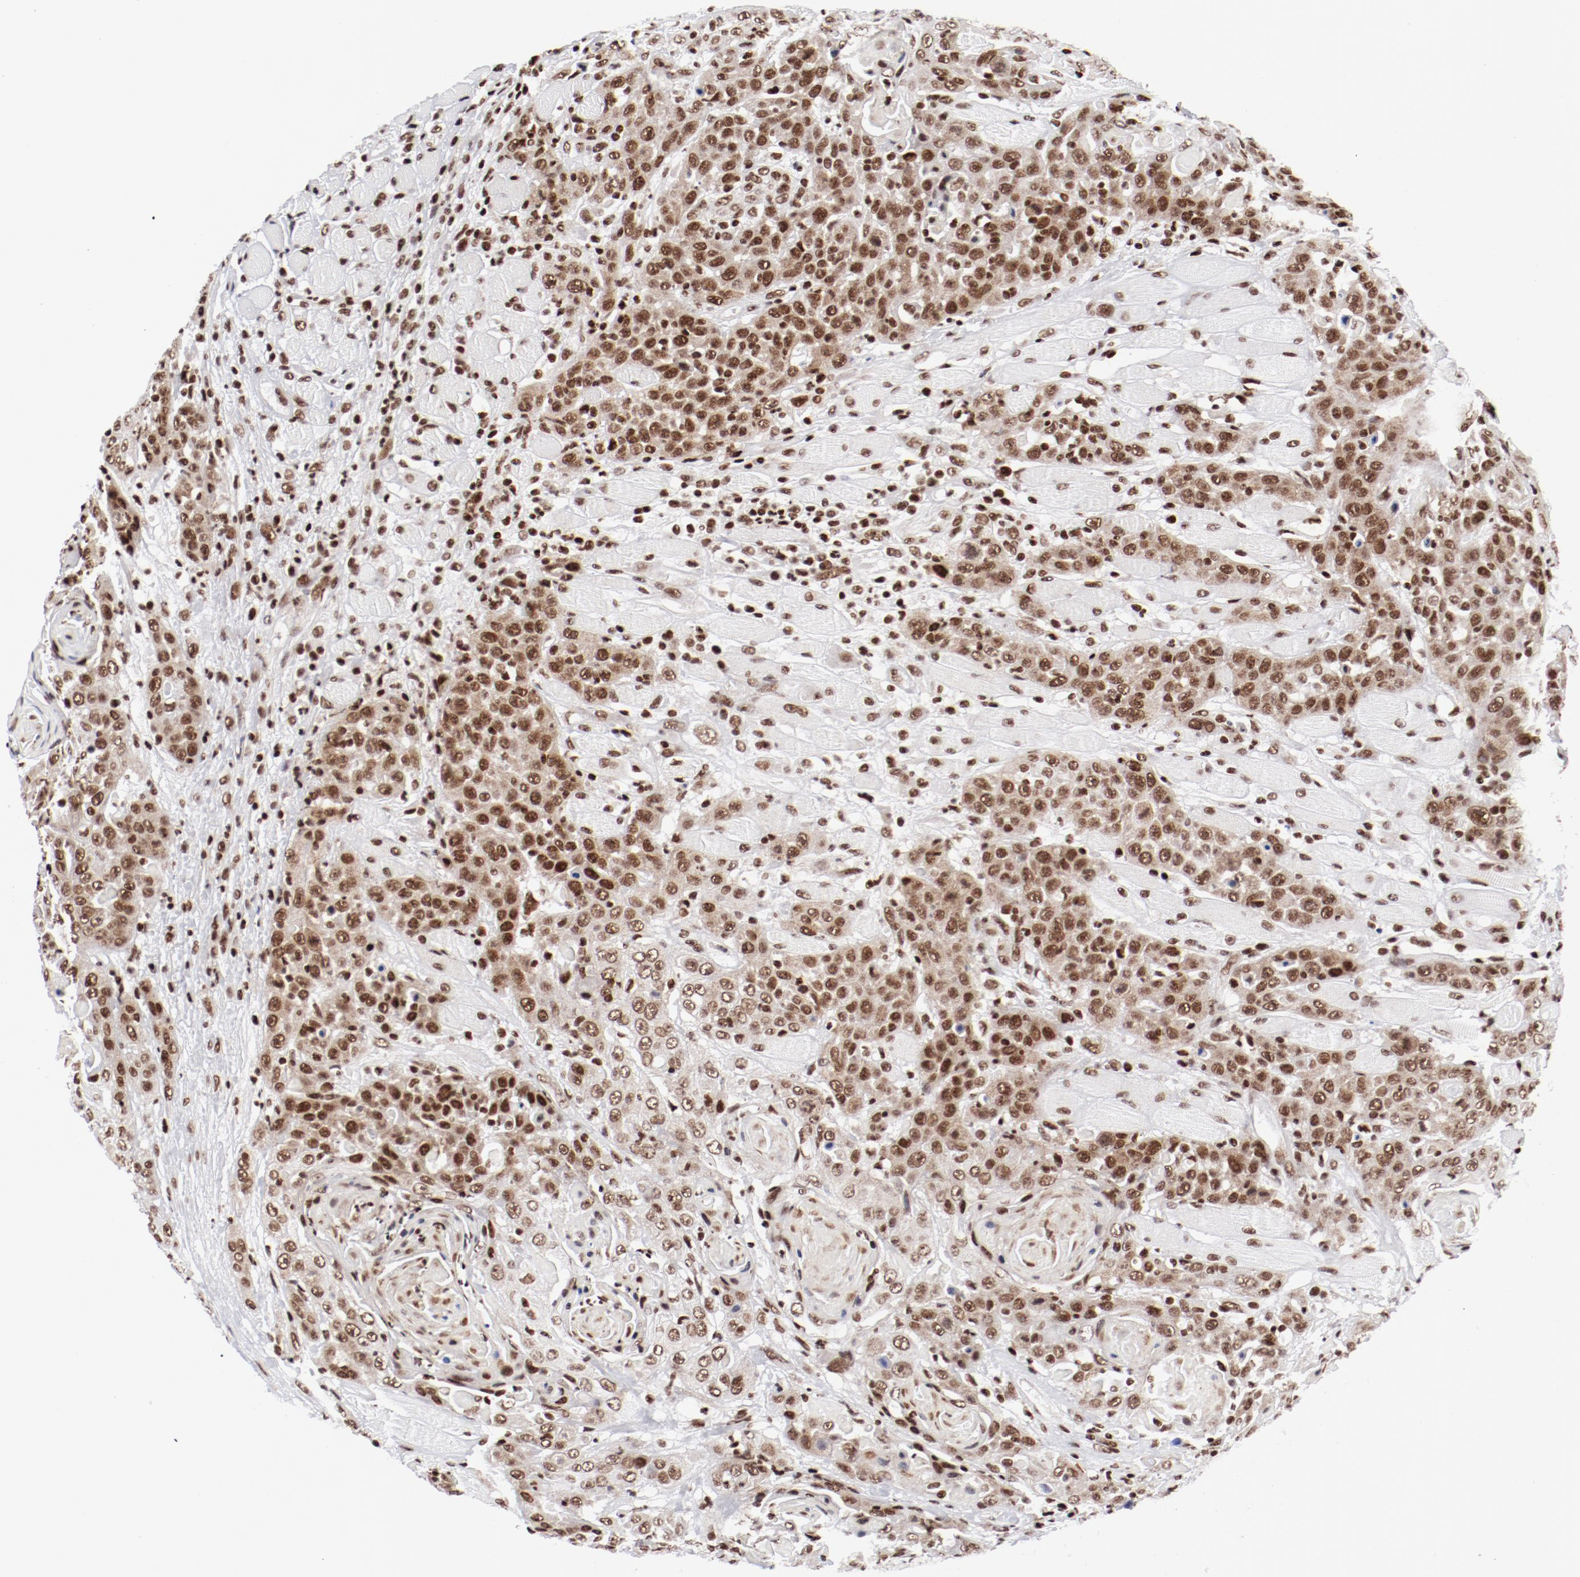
{"staining": {"intensity": "strong", "quantity": ">75%", "location": "nuclear"}, "tissue": "head and neck cancer", "cell_type": "Tumor cells", "image_type": "cancer", "snomed": [{"axis": "morphology", "description": "Squamous cell carcinoma, NOS"}, {"axis": "topography", "description": "Head-Neck"}], "caption": "An image showing strong nuclear staining in about >75% of tumor cells in squamous cell carcinoma (head and neck), as visualized by brown immunohistochemical staining.", "gene": "NFYB", "patient": {"sex": "female", "age": 84}}